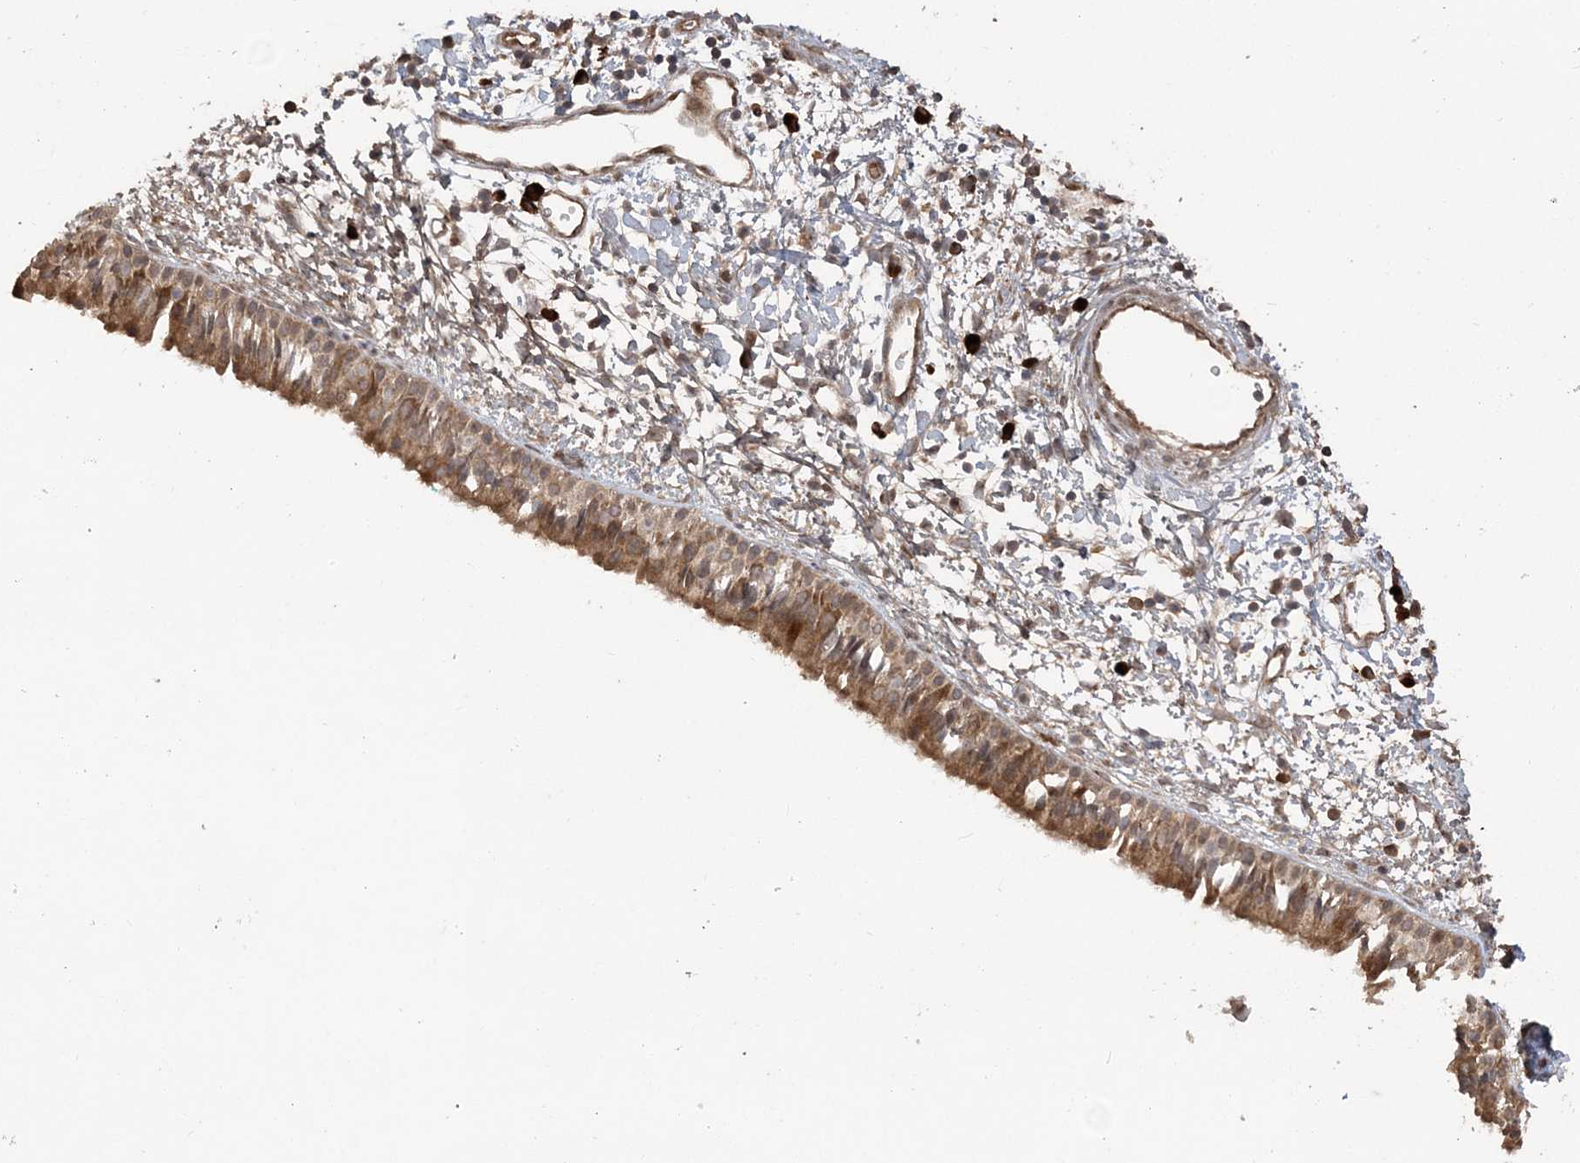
{"staining": {"intensity": "moderate", "quantity": ">75%", "location": "cytoplasmic/membranous"}, "tissue": "nasopharynx", "cell_type": "Respiratory epithelial cells", "image_type": "normal", "snomed": [{"axis": "morphology", "description": "Normal tissue, NOS"}, {"axis": "topography", "description": "Nasopharynx"}], "caption": "Protein positivity by immunohistochemistry reveals moderate cytoplasmic/membranous expression in approximately >75% of respiratory epithelial cells in benign nasopharynx.", "gene": "HERPUD1", "patient": {"sex": "male", "age": 22}}